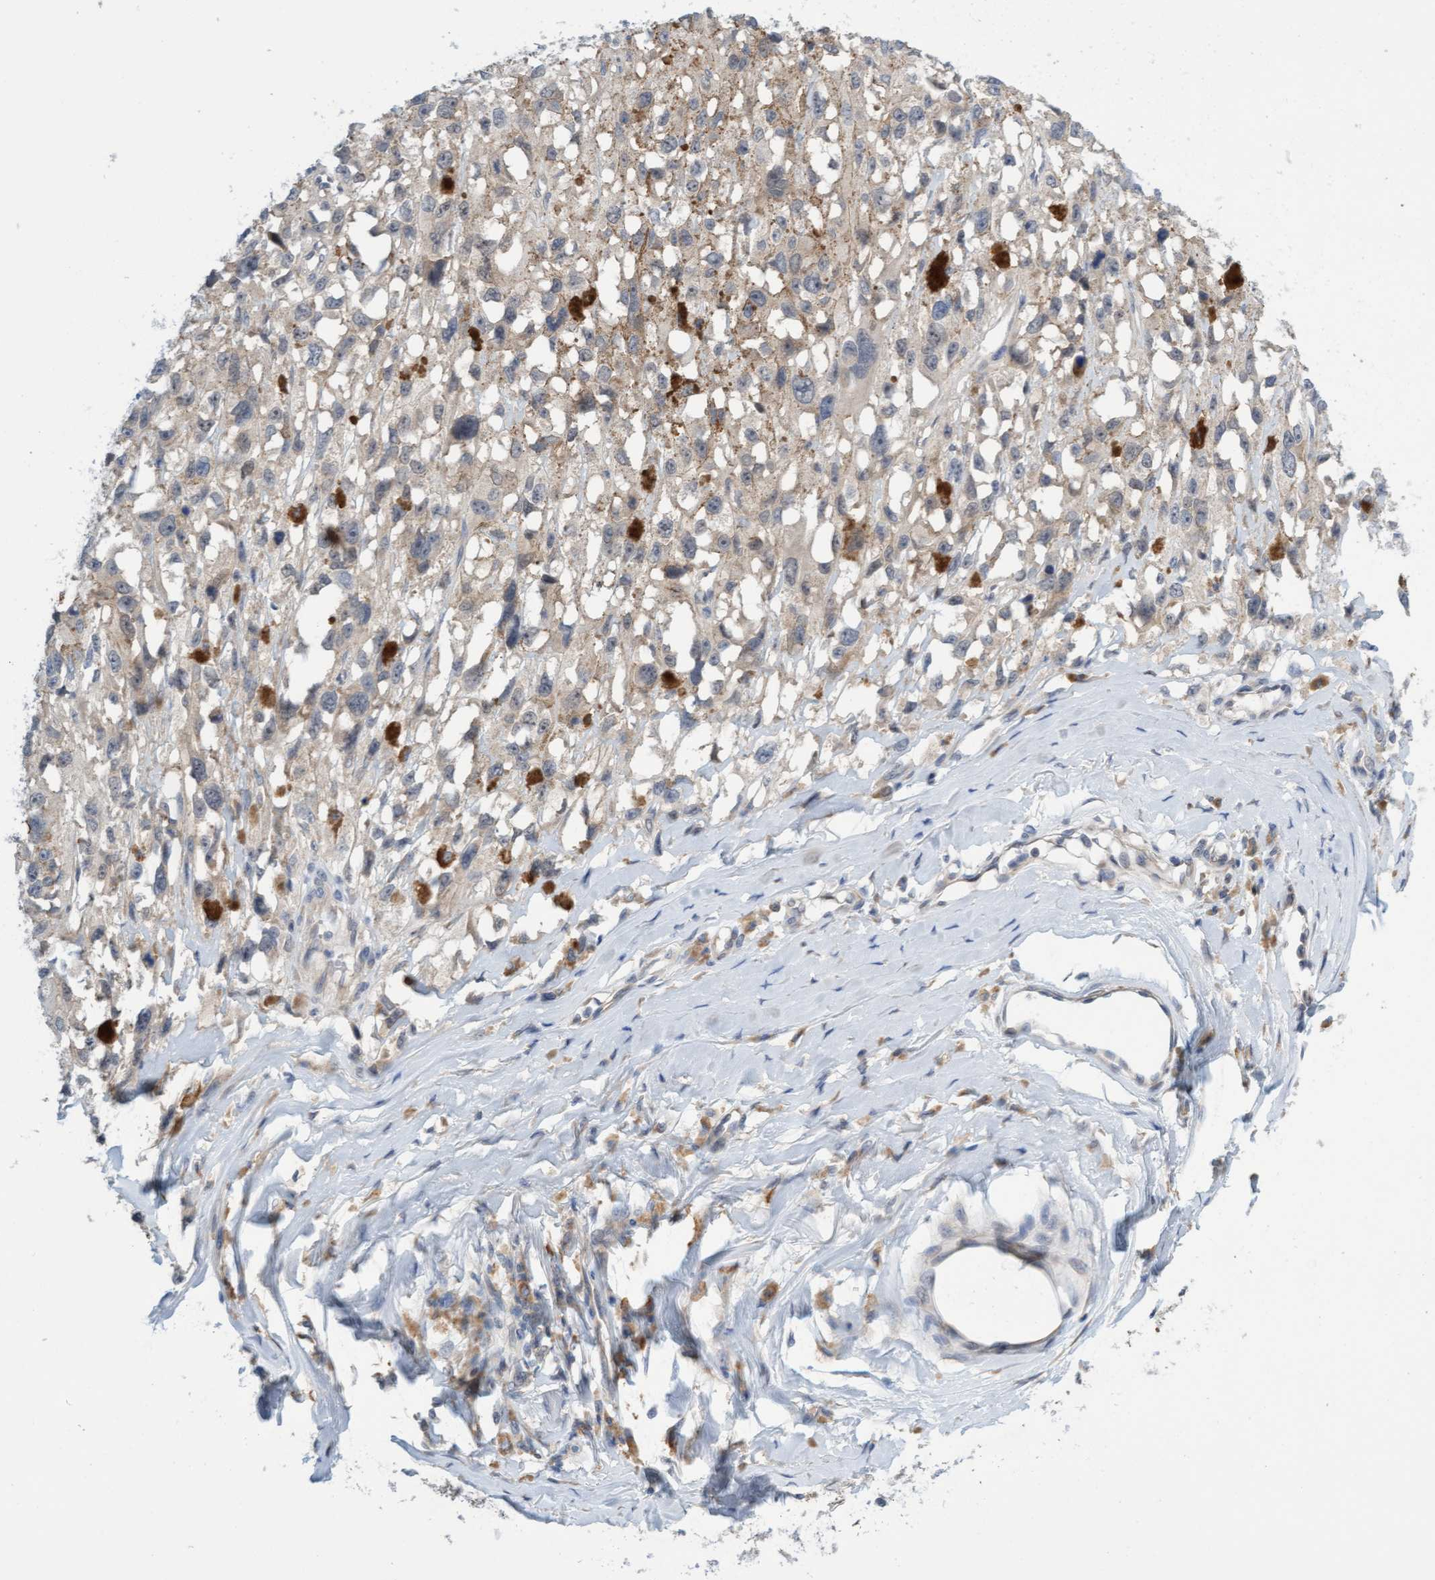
{"staining": {"intensity": "weak", "quantity": "<25%", "location": "cytoplasmic/membranous"}, "tissue": "melanoma", "cell_type": "Tumor cells", "image_type": "cancer", "snomed": [{"axis": "morphology", "description": "Malignant melanoma, Metastatic site"}, {"axis": "topography", "description": "Lymph node"}], "caption": "Immunohistochemistry (IHC) photomicrograph of malignant melanoma (metastatic site) stained for a protein (brown), which exhibits no expression in tumor cells.", "gene": "AMZ2", "patient": {"sex": "male", "age": 59}}